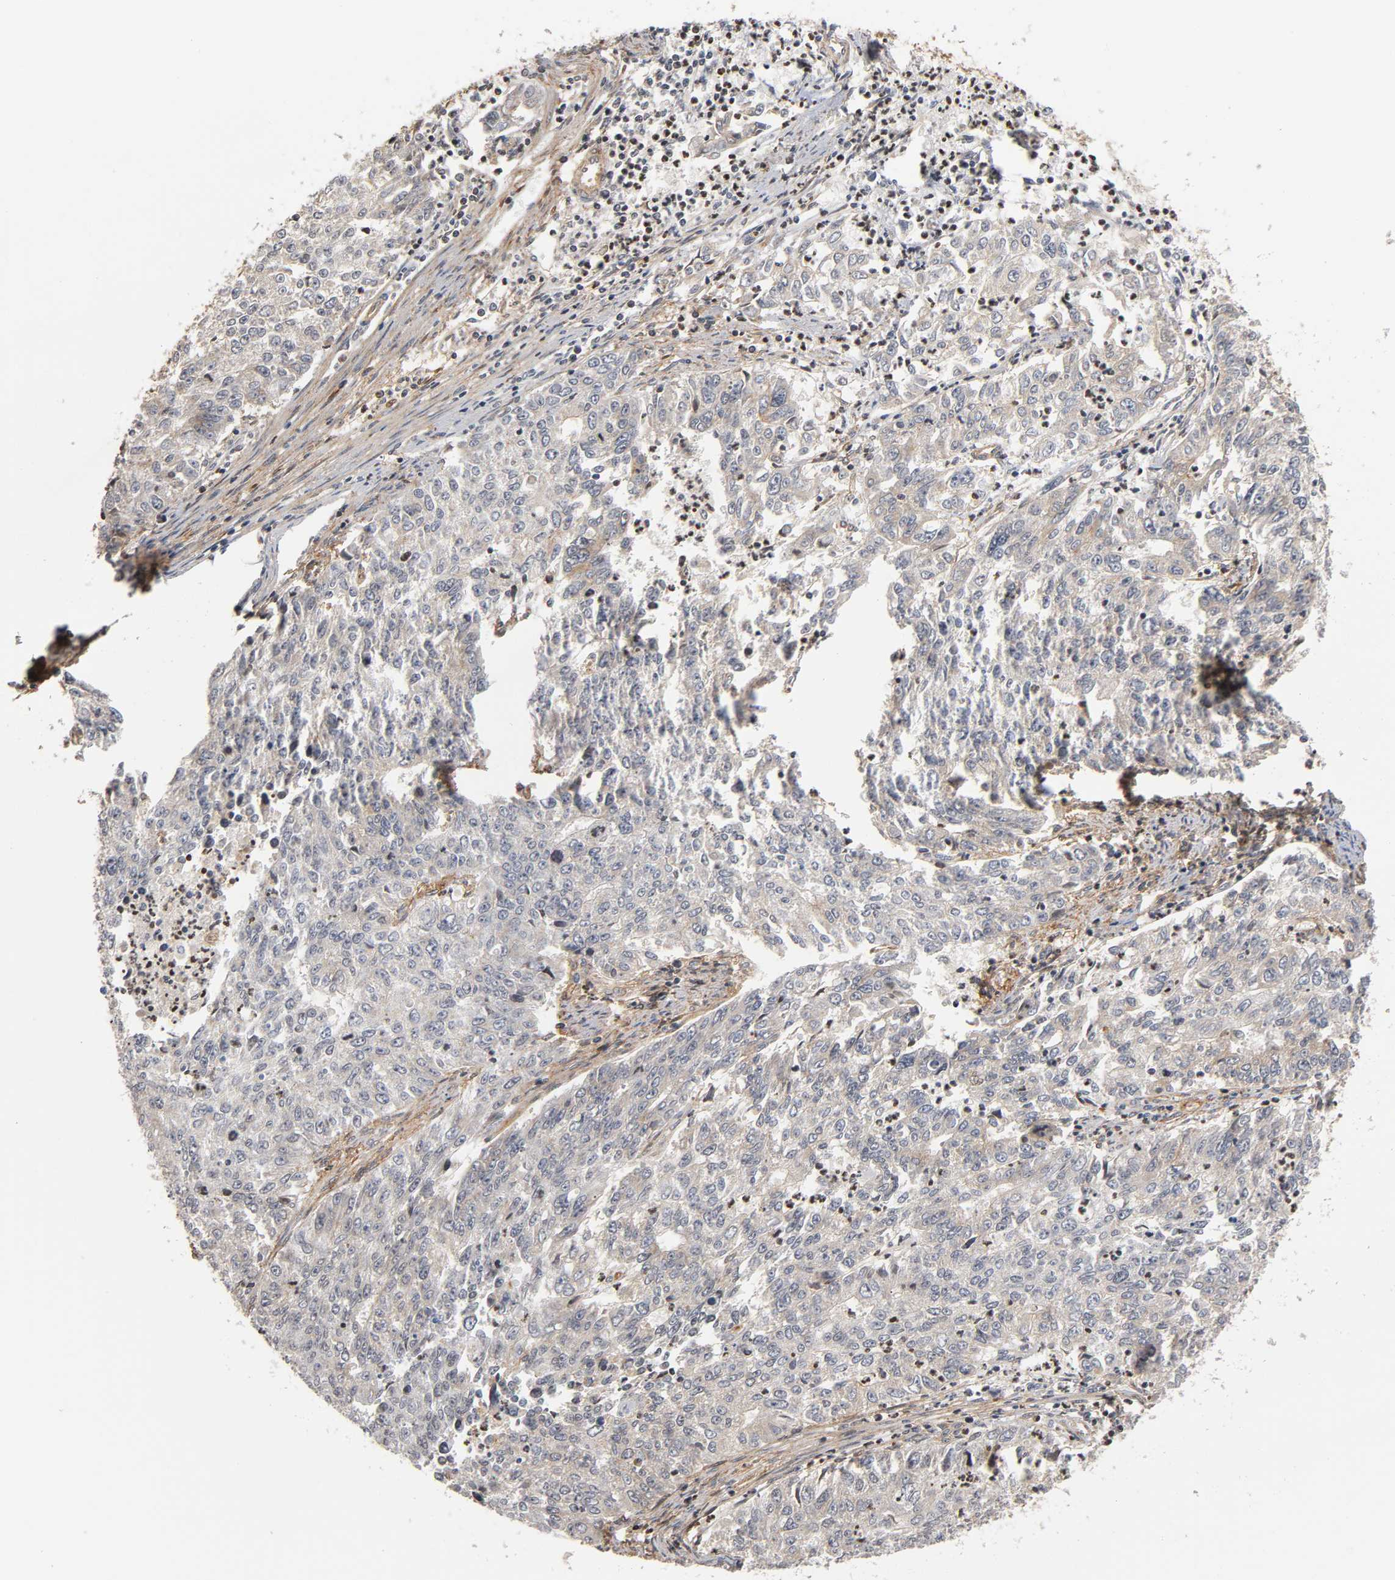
{"staining": {"intensity": "weak", "quantity": ">75%", "location": "cytoplasmic/membranous"}, "tissue": "endometrial cancer", "cell_type": "Tumor cells", "image_type": "cancer", "snomed": [{"axis": "morphology", "description": "Adenocarcinoma, NOS"}, {"axis": "topography", "description": "Endometrium"}], "caption": "Endometrial adenocarcinoma stained with a brown dye reveals weak cytoplasmic/membranous positive expression in approximately >75% of tumor cells.", "gene": "ITGAV", "patient": {"sex": "female", "age": 42}}